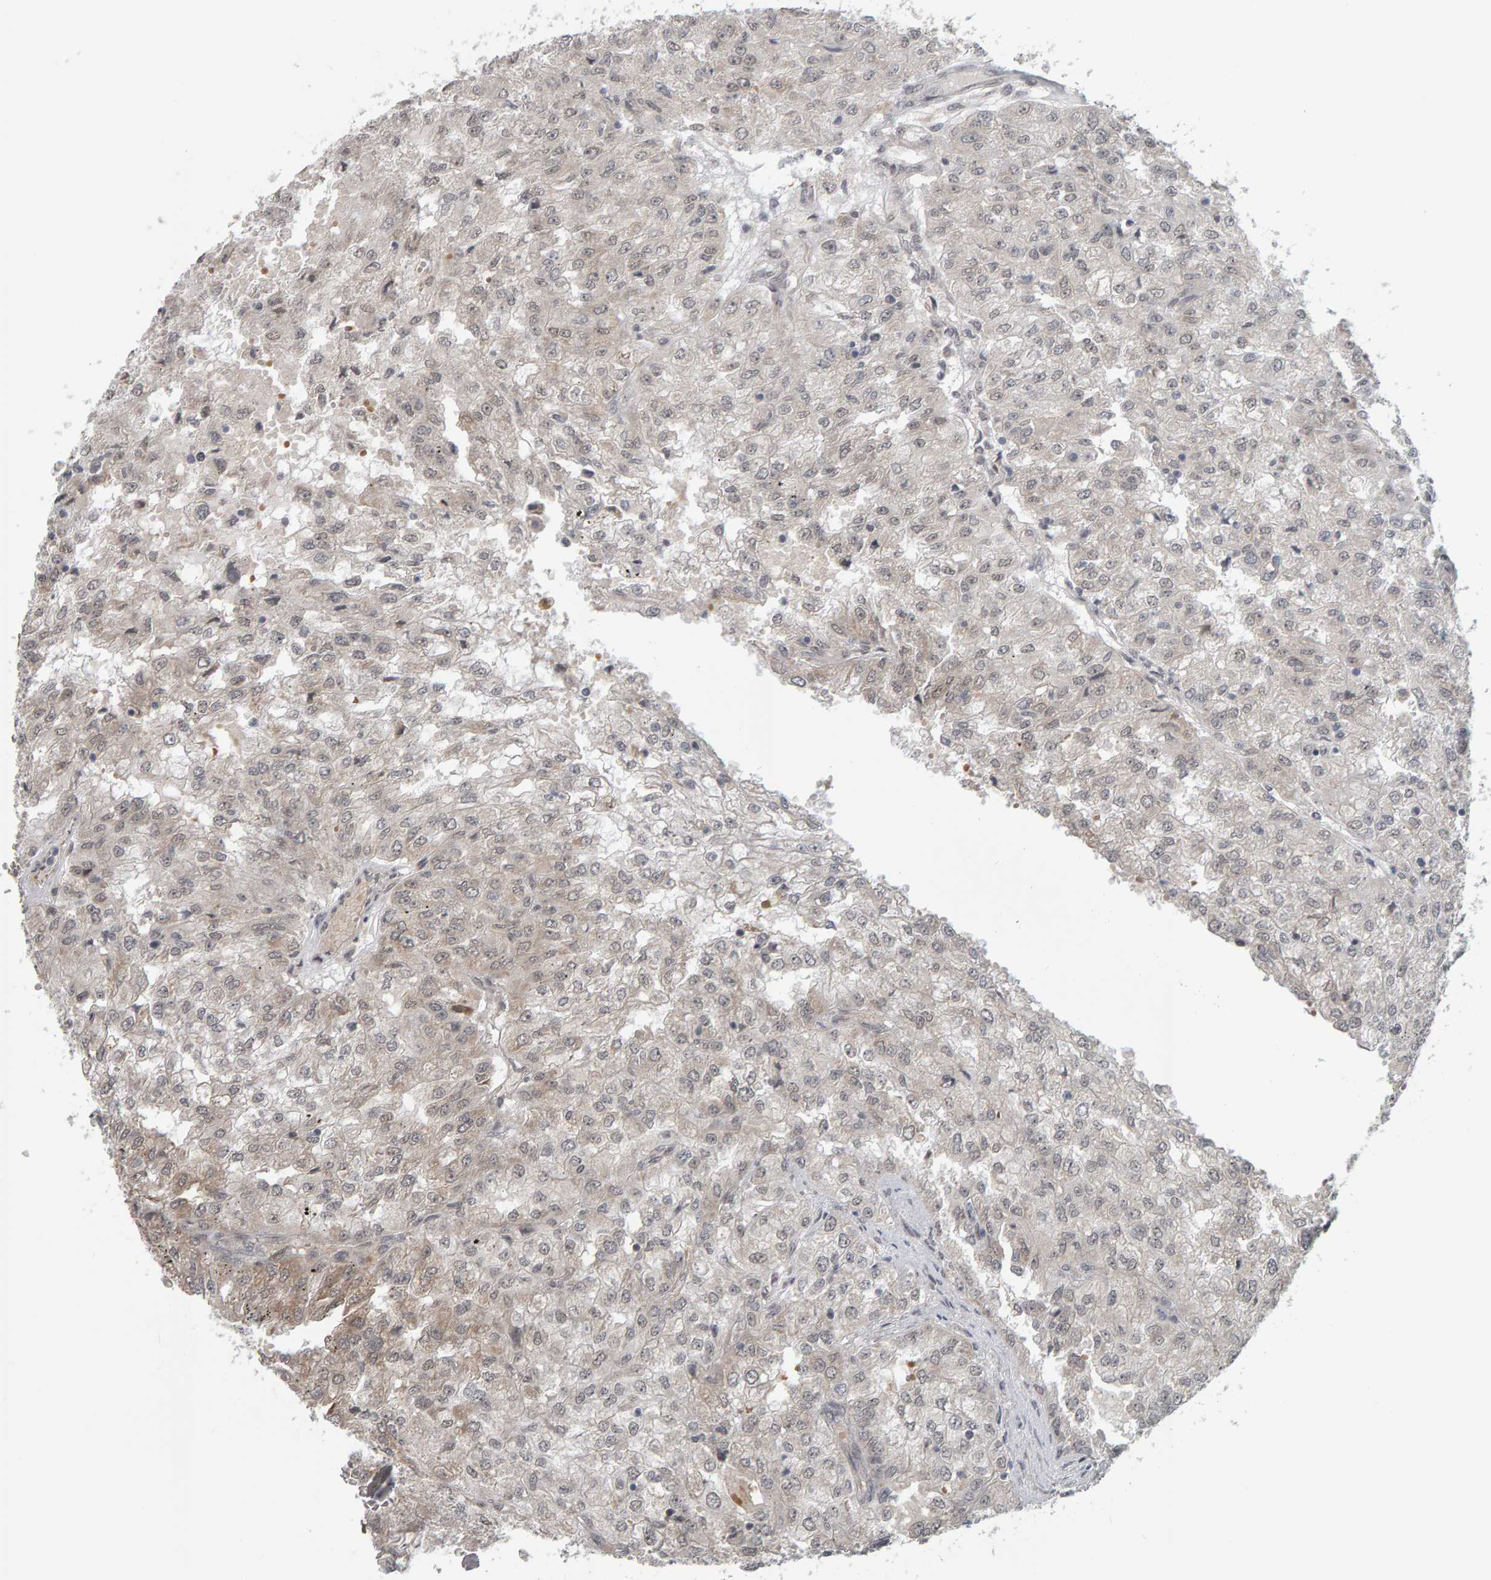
{"staining": {"intensity": "negative", "quantity": "none", "location": "none"}, "tissue": "renal cancer", "cell_type": "Tumor cells", "image_type": "cancer", "snomed": [{"axis": "morphology", "description": "Adenocarcinoma, NOS"}, {"axis": "topography", "description": "Kidney"}], "caption": "The immunohistochemistry histopathology image has no significant positivity in tumor cells of adenocarcinoma (renal) tissue.", "gene": "DAP3", "patient": {"sex": "female", "age": 54}}